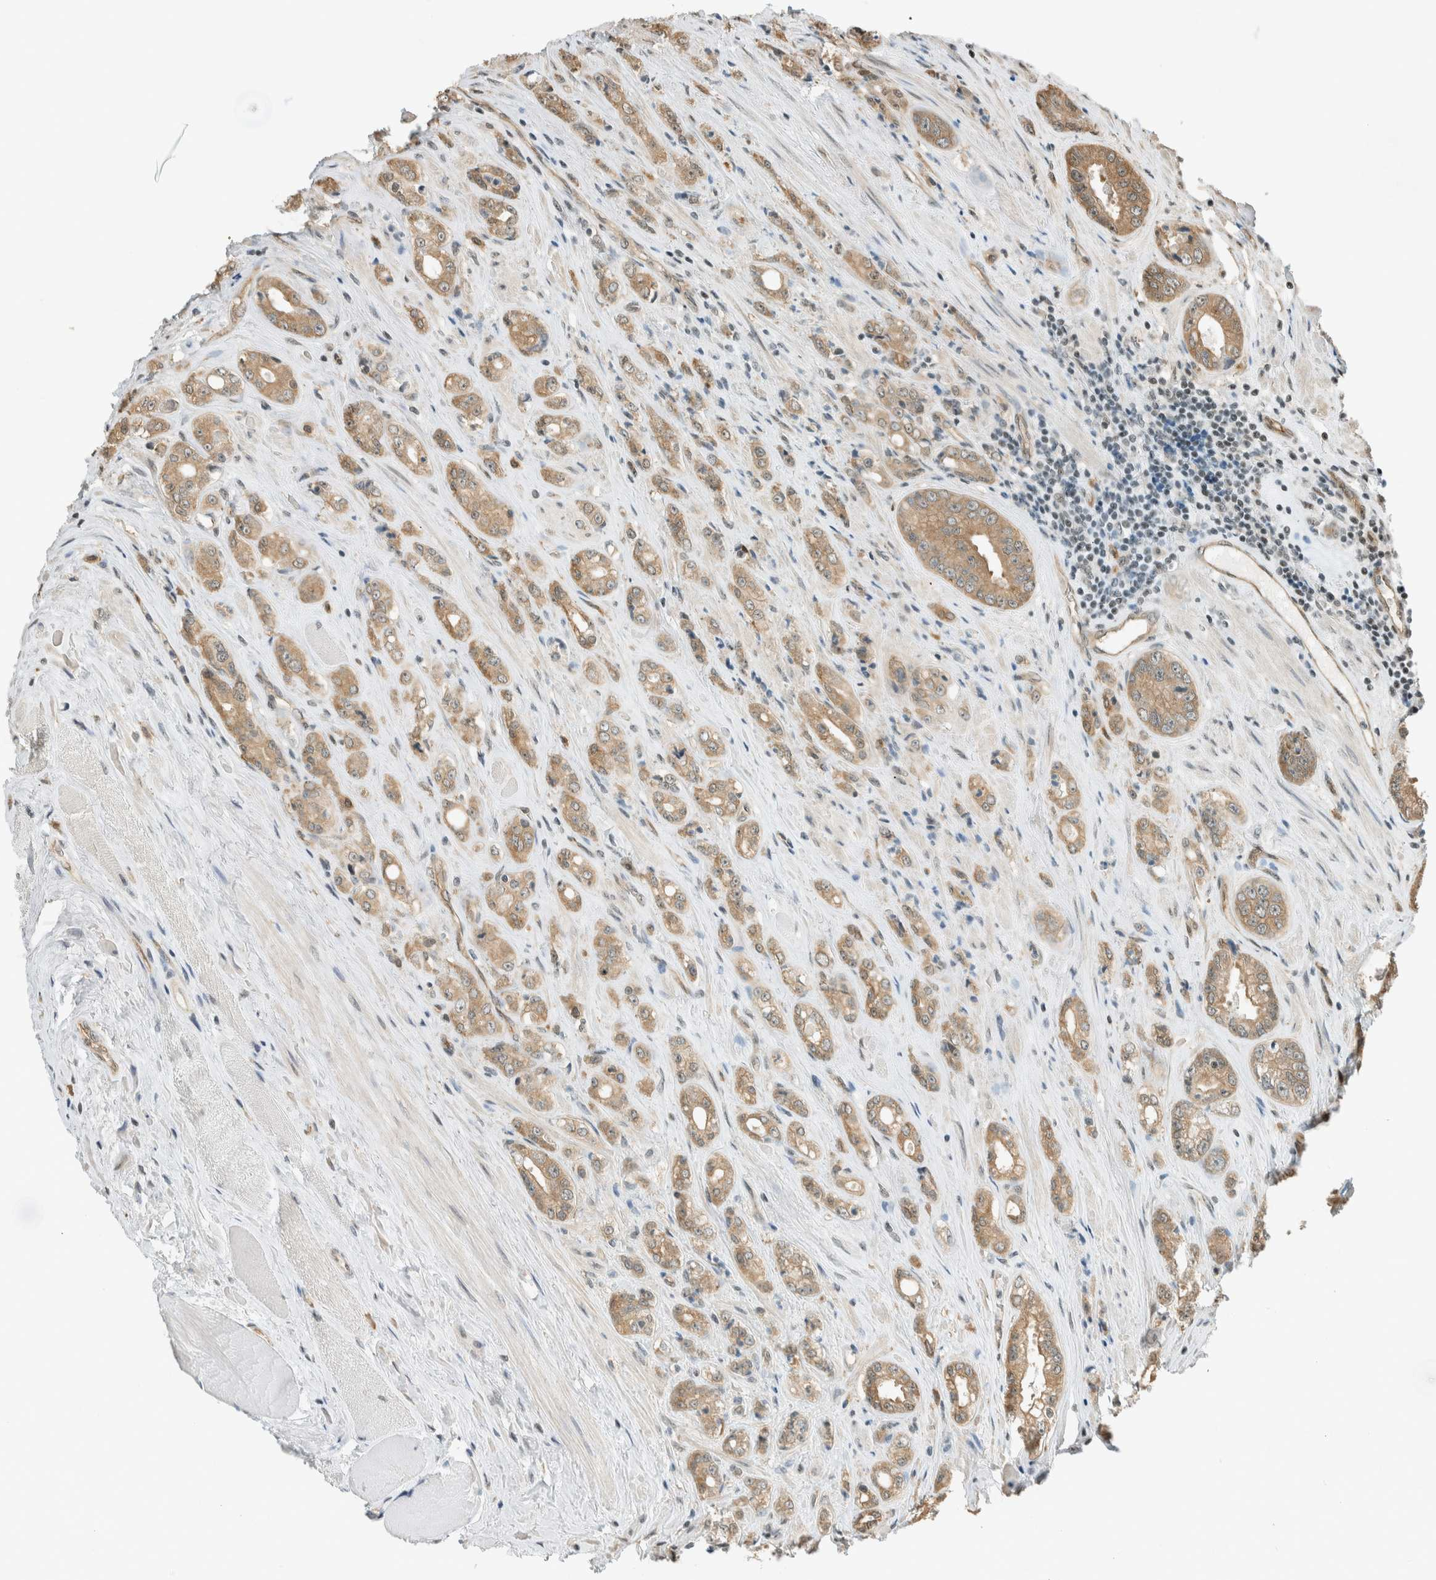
{"staining": {"intensity": "weak", "quantity": ">75%", "location": "cytoplasmic/membranous"}, "tissue": "prostate cancer", "cell_type": "Tumor cells", "image_type": "cancer", "snomed": [{"axis": "morphology", "description": "Adenocarcinoma, High grade"}, {"axis": "topography", "description": "Prostate"}], "caption": "This is an image of immunohistochemistry (IHC) staining of prostate cancer (adenocarcinoma (high-grade)), which shows weak positivity in the cytoplasmic/membranous of tumor cells.", "gene": "NIBAN2", "patient": {"sex": "male", "age": 61}}